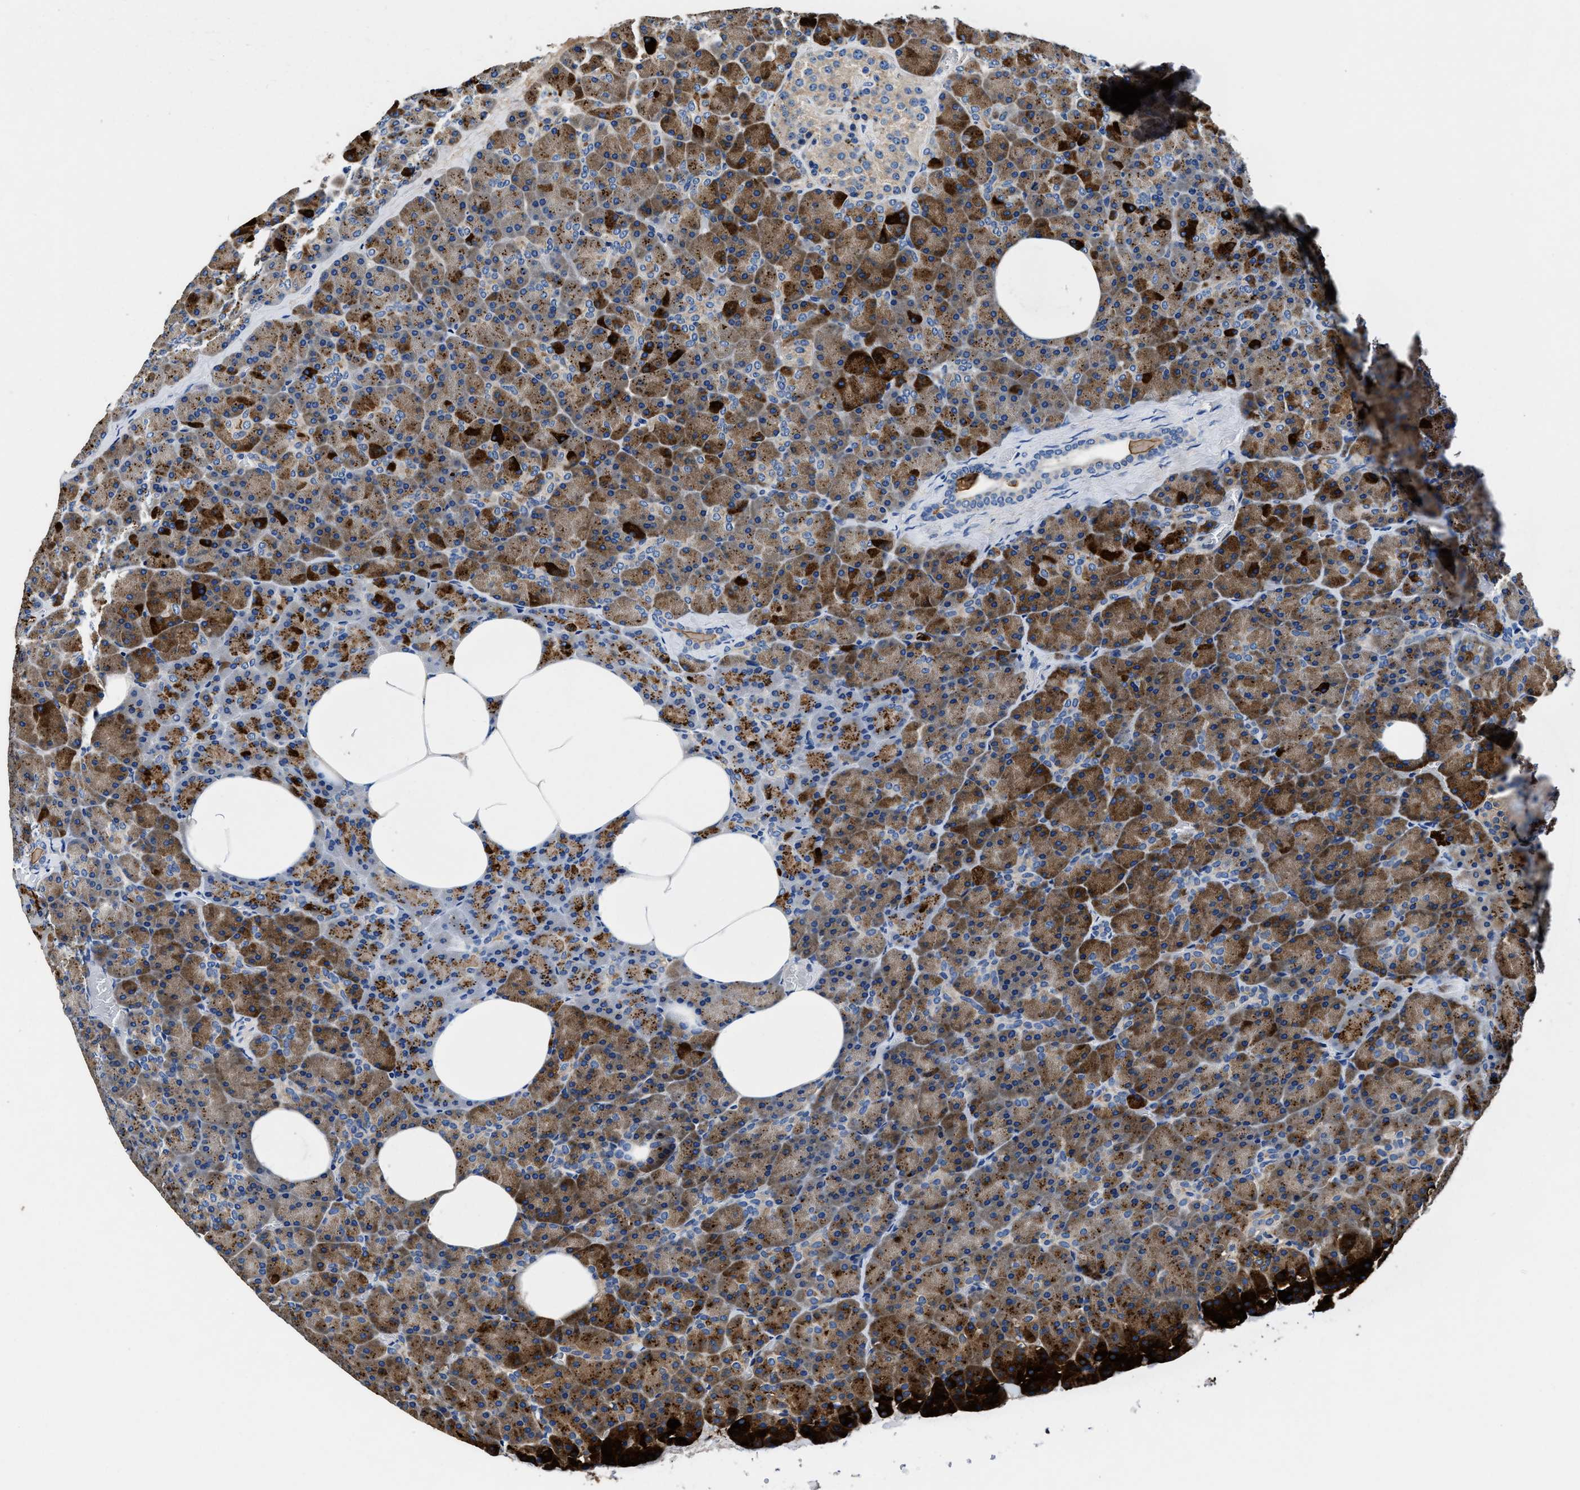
{"staining": {"intensity": "strong", "quantity": ">75%", "location": "cytoplasmic/membranous"}, "tissue": "pancreas", "cell_type": "Exocrine glandular cells", "image_type": "normal", "snomed": [{"axis": "morphology", "description": "Normal tissue, NOS"}, {"axis": "topography", "description": "Pancreas"}], "caption": "This image demonstrates normal pancreas stained with immunohistochemistry (IHC) to label a protein in brown. The cytoplasmic/membranous of exocrine glandular cells show strong positivity for the protein. Nuclei are counter-stained blue.", "gene": "NEU1", "patient": {"sex": "female", "age": 35}}